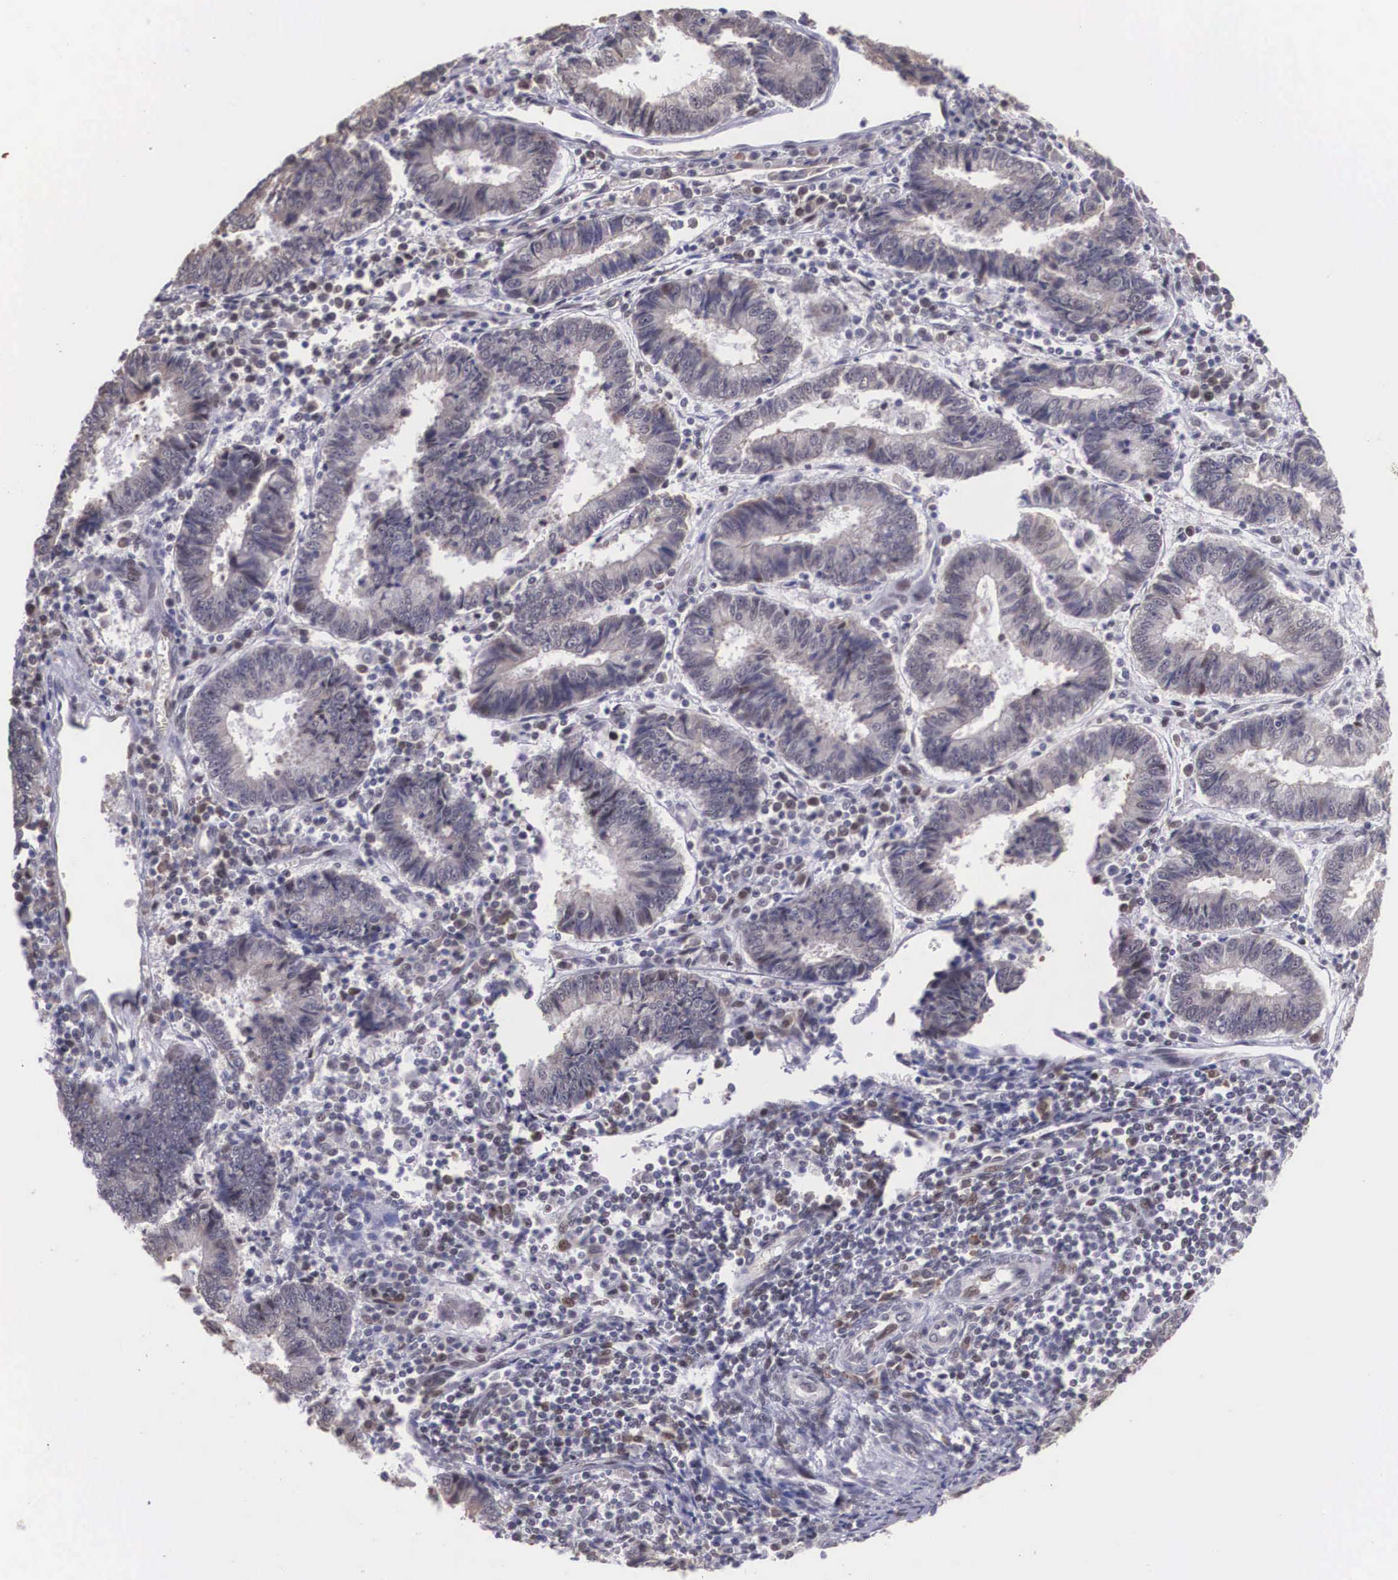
{"staining": {"intensity": "weak", "quantity": "<25%", "location": "cytoplasmic/membranous"}, "tissue": "endometrial cancer", "cell_type": "Tumor cells", "image_type": "cancer", "snomed": [{"axis": "morphology", "description": "Adenocarcinoma, NOS"}, {"axis": "topography", "description": "Endometrium"}], "caption": "Immunohistochemistry (IHC) image of neoplastic tissue: human adenocarcinoma (endometrial) stained with DAB demonstrates no significant protein positivity in tumor cells.", "gene": "SLC25A21", "patient": {"sex": "female", "age": 75}}